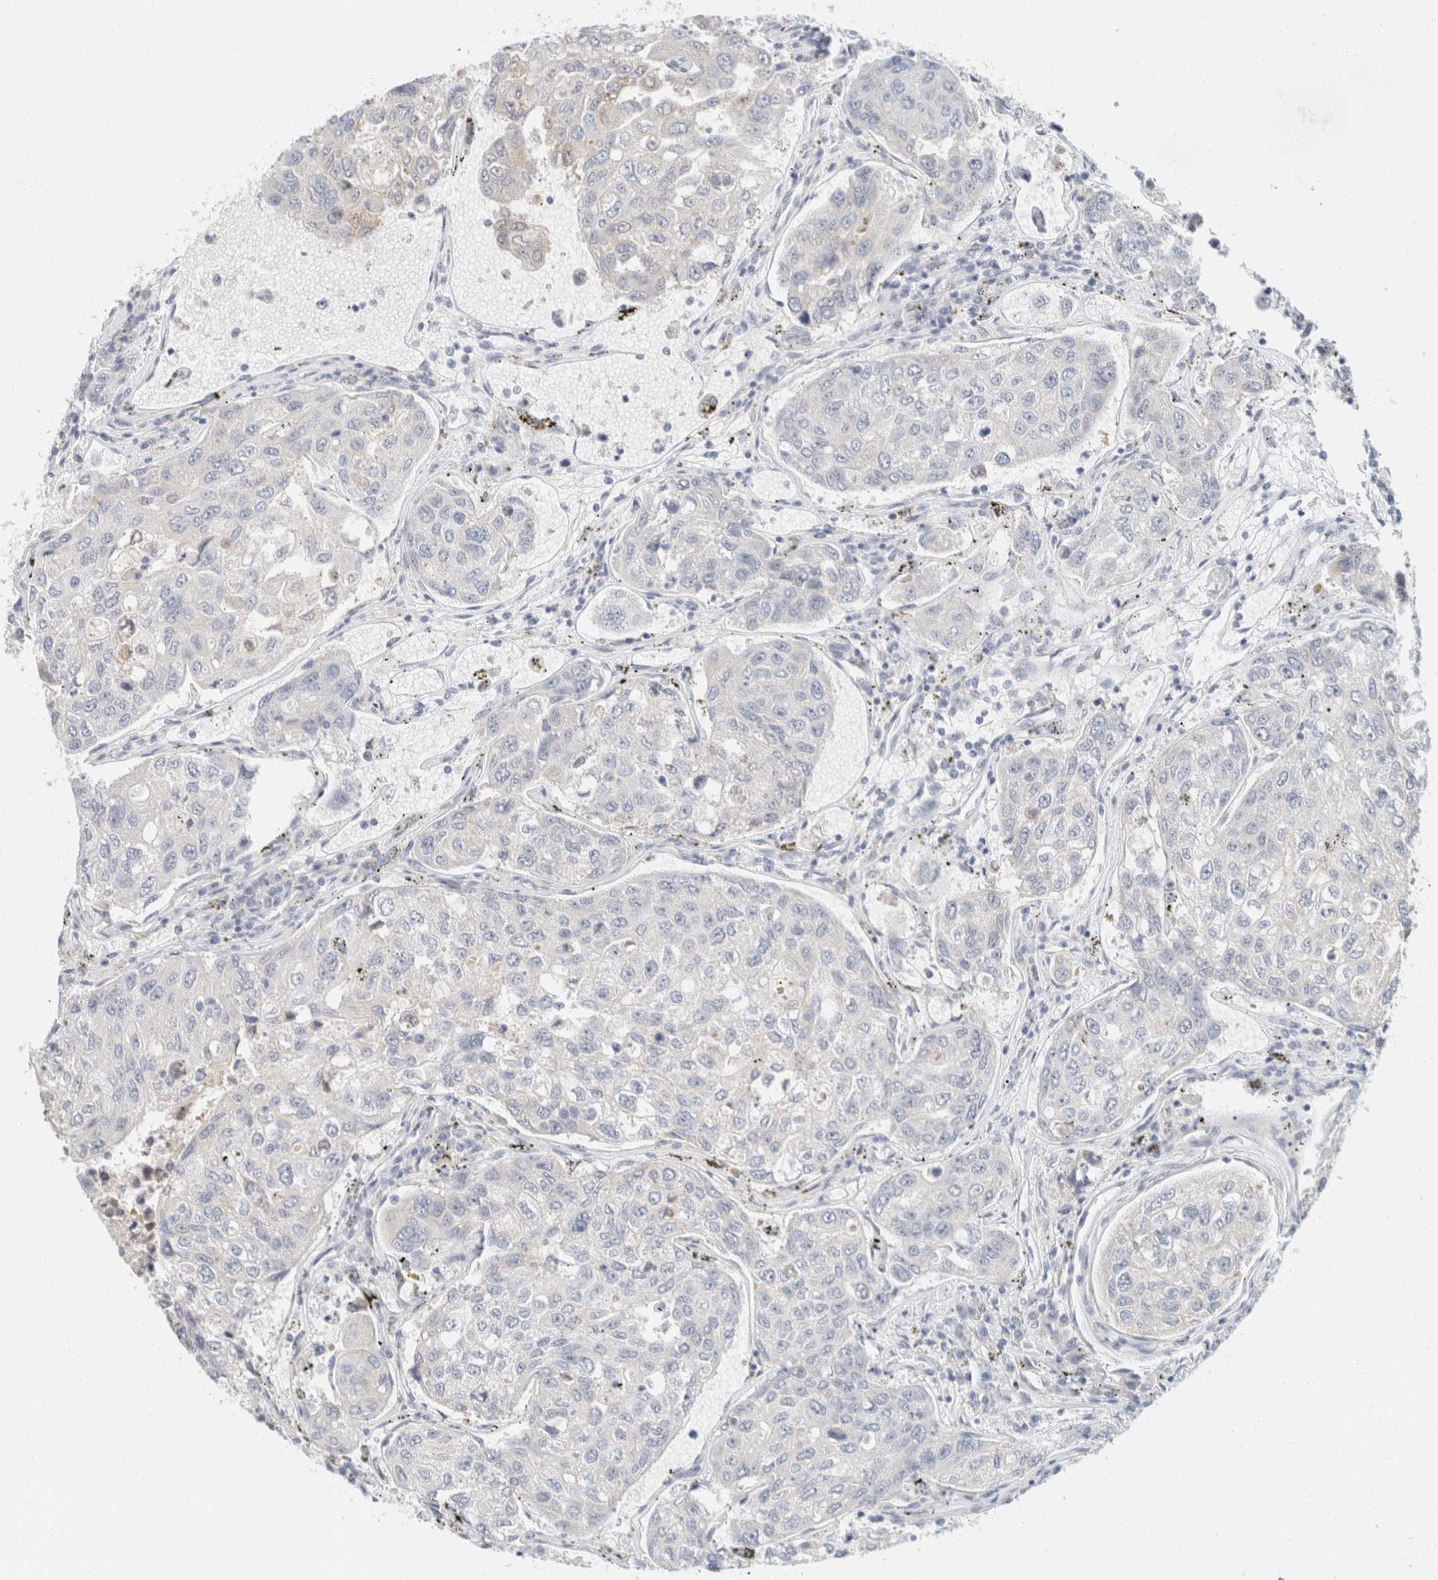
{"staining": {"intensity": "negative", "quantity": "none", "location": "none"}, "tissue": "urothelial cancer", "cell_type": "Tumor cells", "image_type": "cancer", "snomed": [{"axis": "morphology", "description": "Urothelial carcinoma, High grade"}, {"axis": "topography", "description": "Lymph node"}, {"axis": "topography", "description": "Urinary bladder"}], "caption": "This photomicrograph is of urothelial carcinoma (high-grade) stained with immunohistochemistry to label a protein in brown with the nuclei are counter-stained blue. There is no staining in tumor cells.", "gene": "KRT20", "patient": {"sex": "male", "age": 51}}